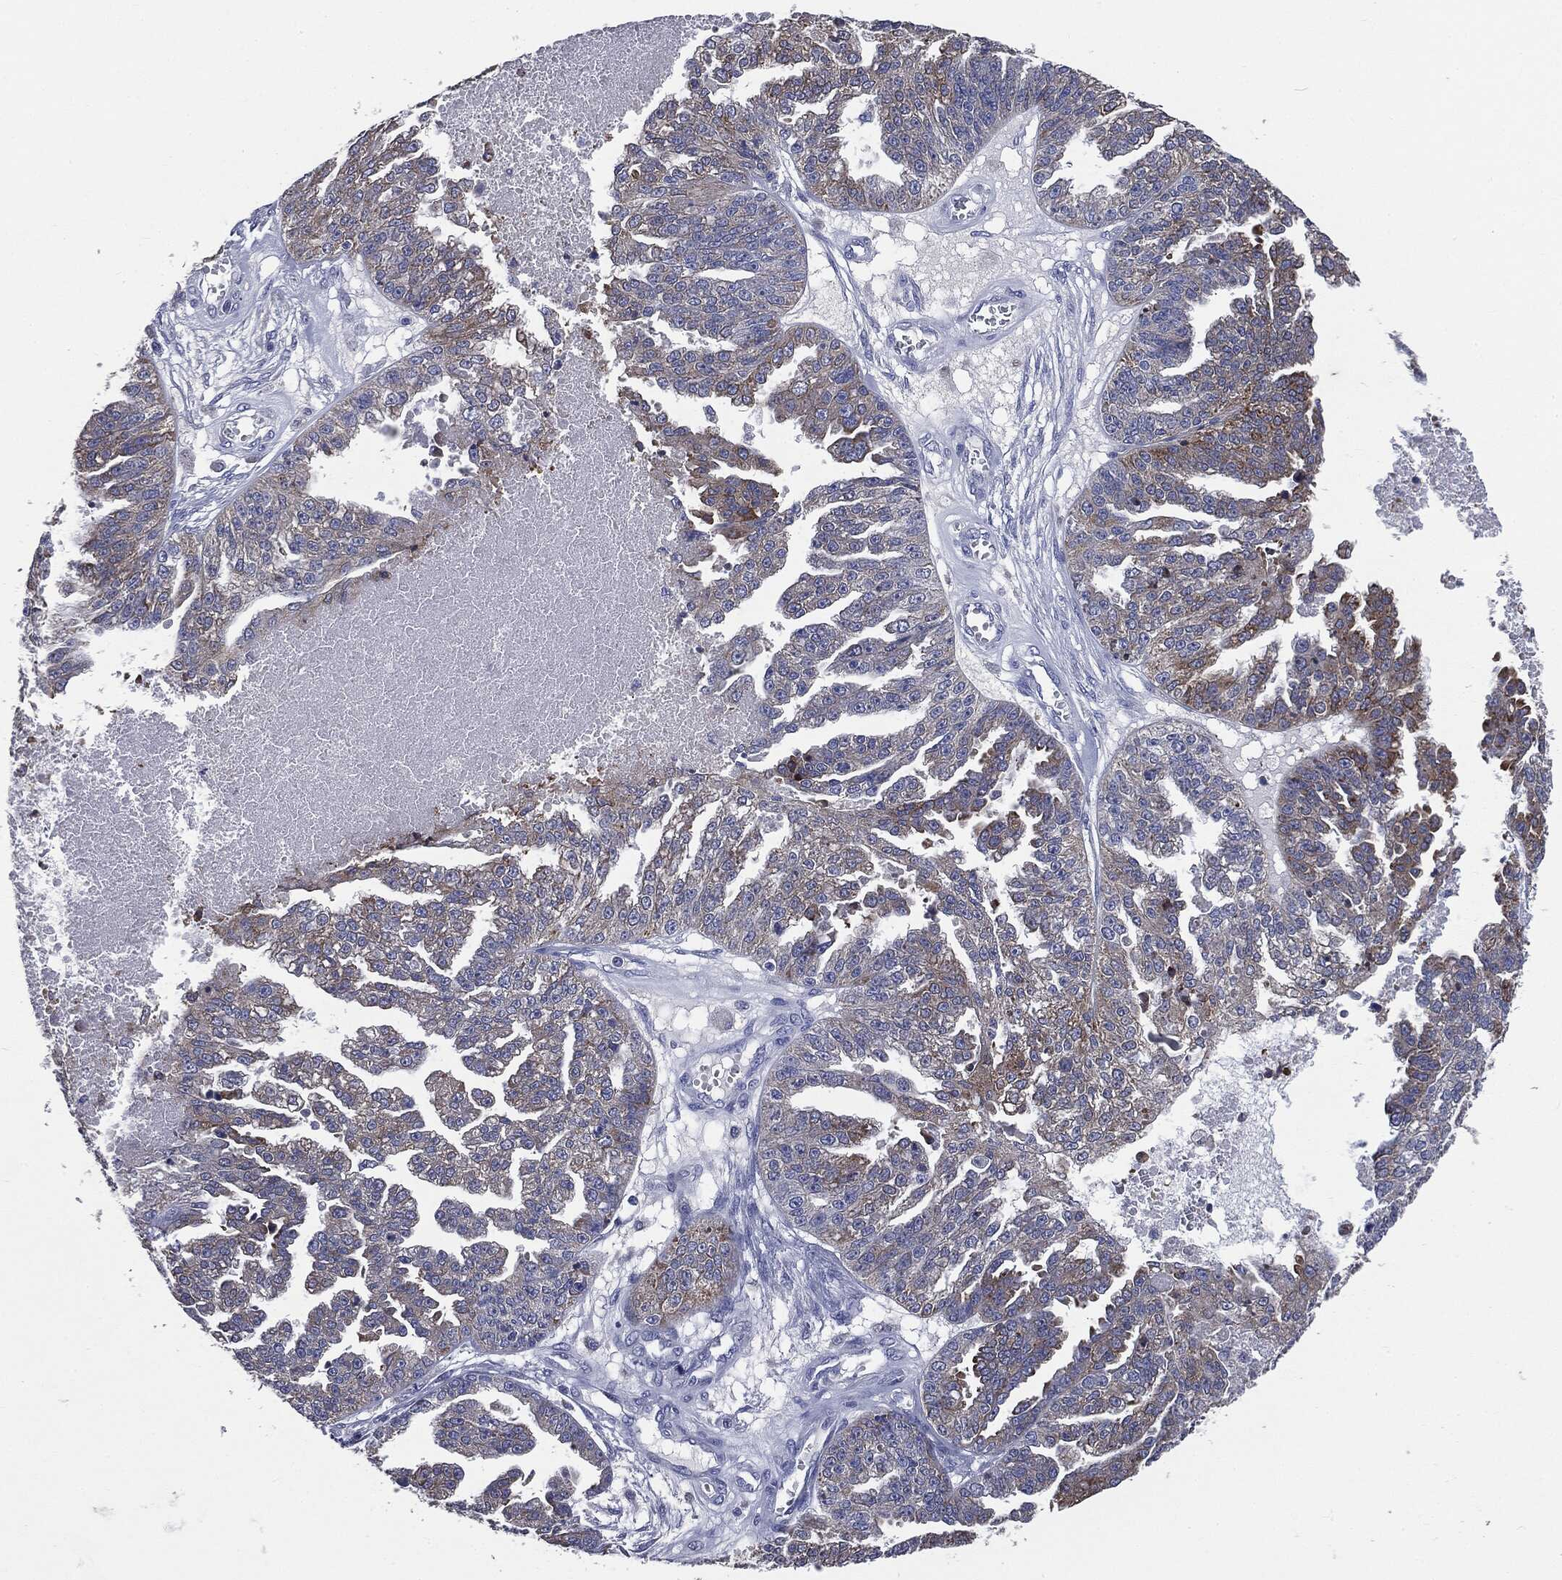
{"staining": {"intensity": "weak", "quantity": "25%-75%", "location": "cytoplasmic/membranous"}, "tissue": "ovarian cancer", "cell_type": "Tumor cells", "image_type": "cancer", "snomed": [{"axis": "morphology", "description": "Cystadenocarcinoma, serous, NOS"}, {"axis": "topography", "description": "Ovary"}], "caption": "Ovarian cancer stained with a brown dye shows weak cytoplasmic/membranous positive staining in approximately 25%-75% of tumor cells.", "gene": "PTGS2", "patient": {"sex": "female", "age": 58}}